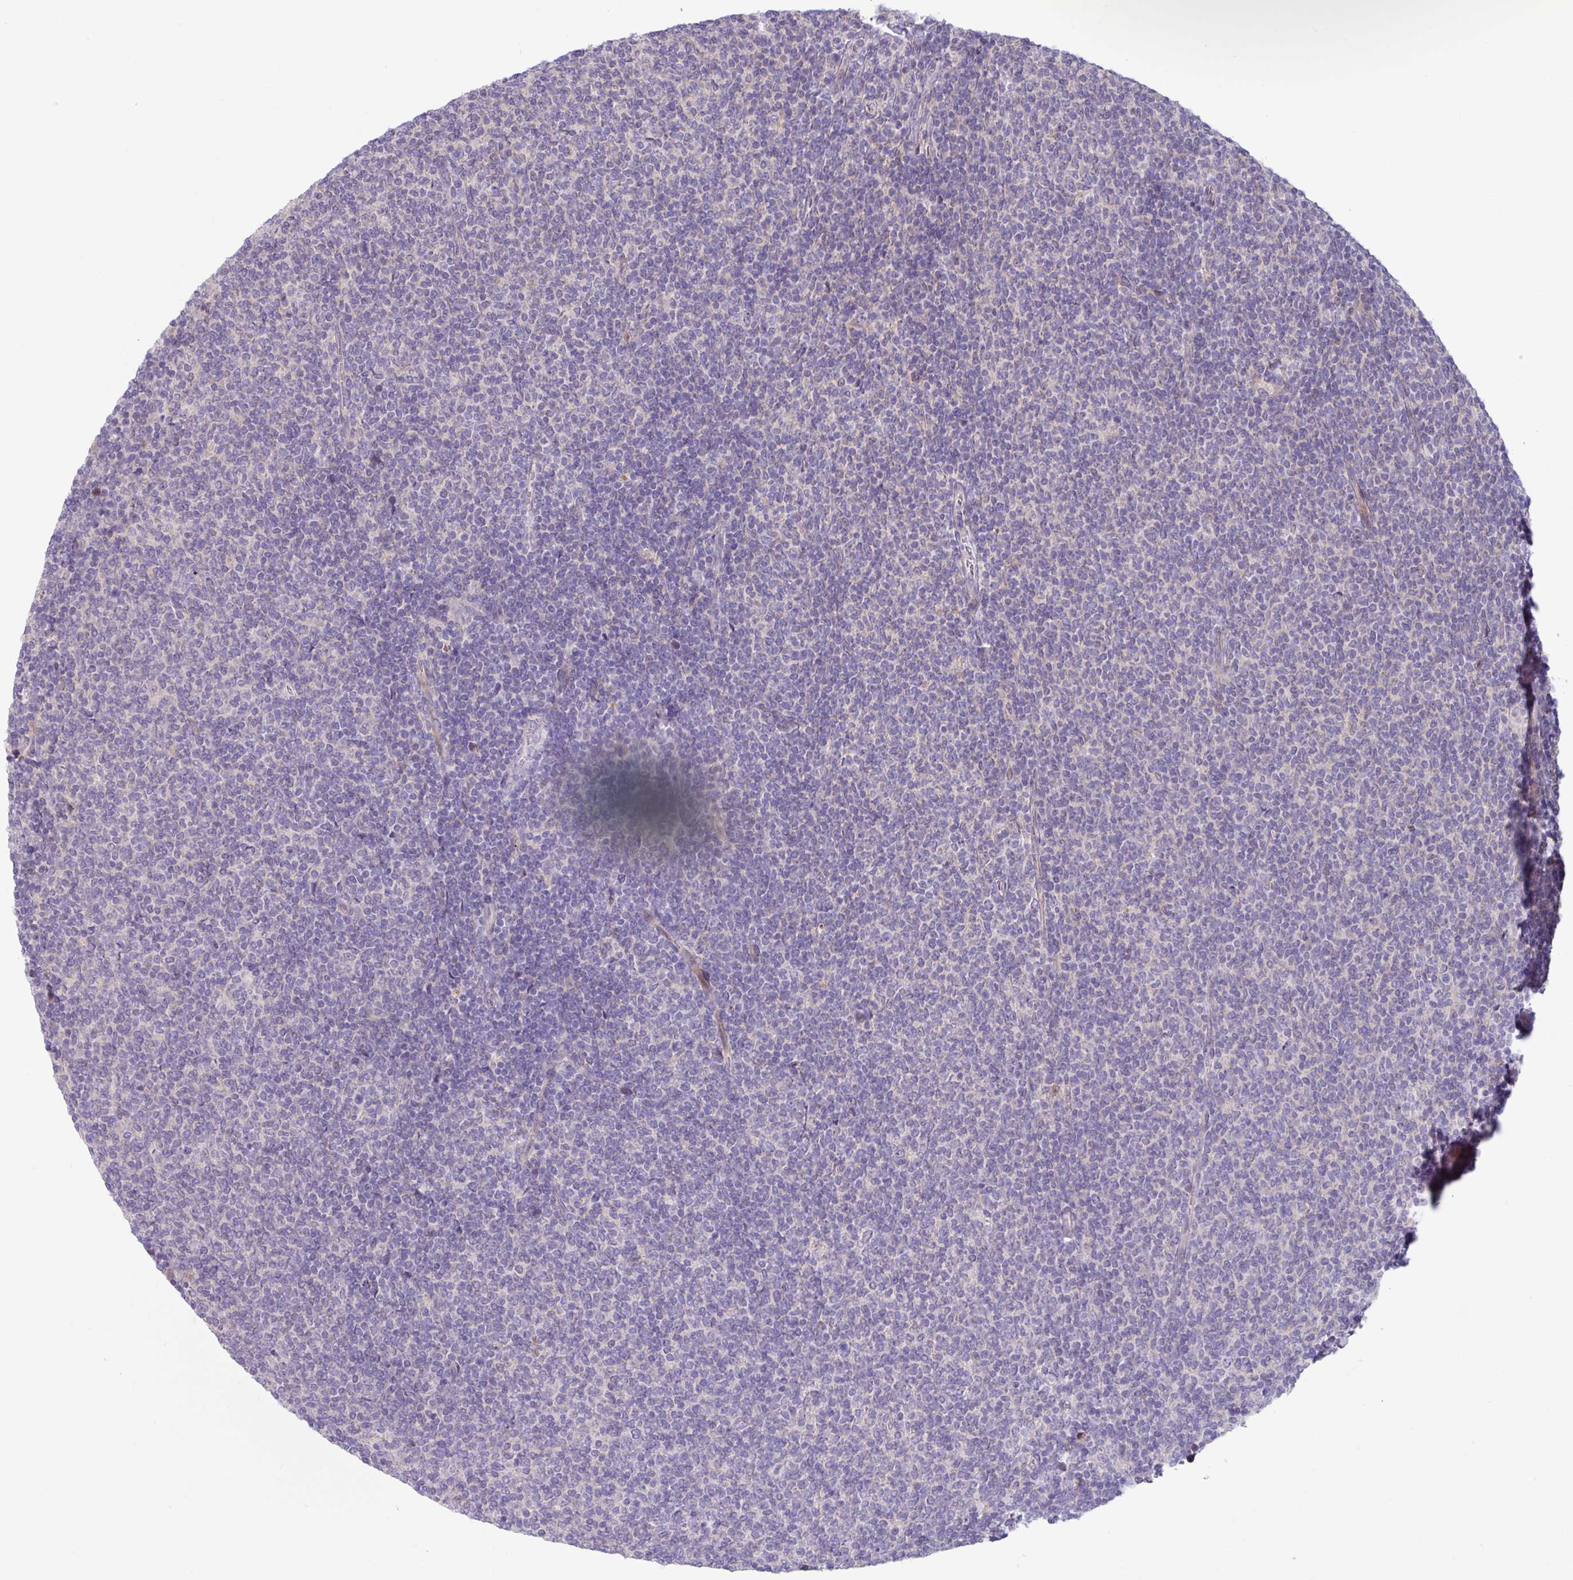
{"staining": {"intensity": "negative", "quantity": "none", "location": "none"}, "tissue": "lymphoma", "cell_type": "Tumor cells", "image_type": "cancer", "snomed": [{"axis": "morphology", "description": "Malignant lymphoma, non-Hodgkin's type, Low grade"}, {"axis": "topography", "description": "Lymph node"}], "caption": "Tumor cells are negative for brown protein staining in low-grade malignant lymphoma, non-Hodgkin's type.", "gene": "IQCJ", "patient": {"sex": "male", "age": 52}}